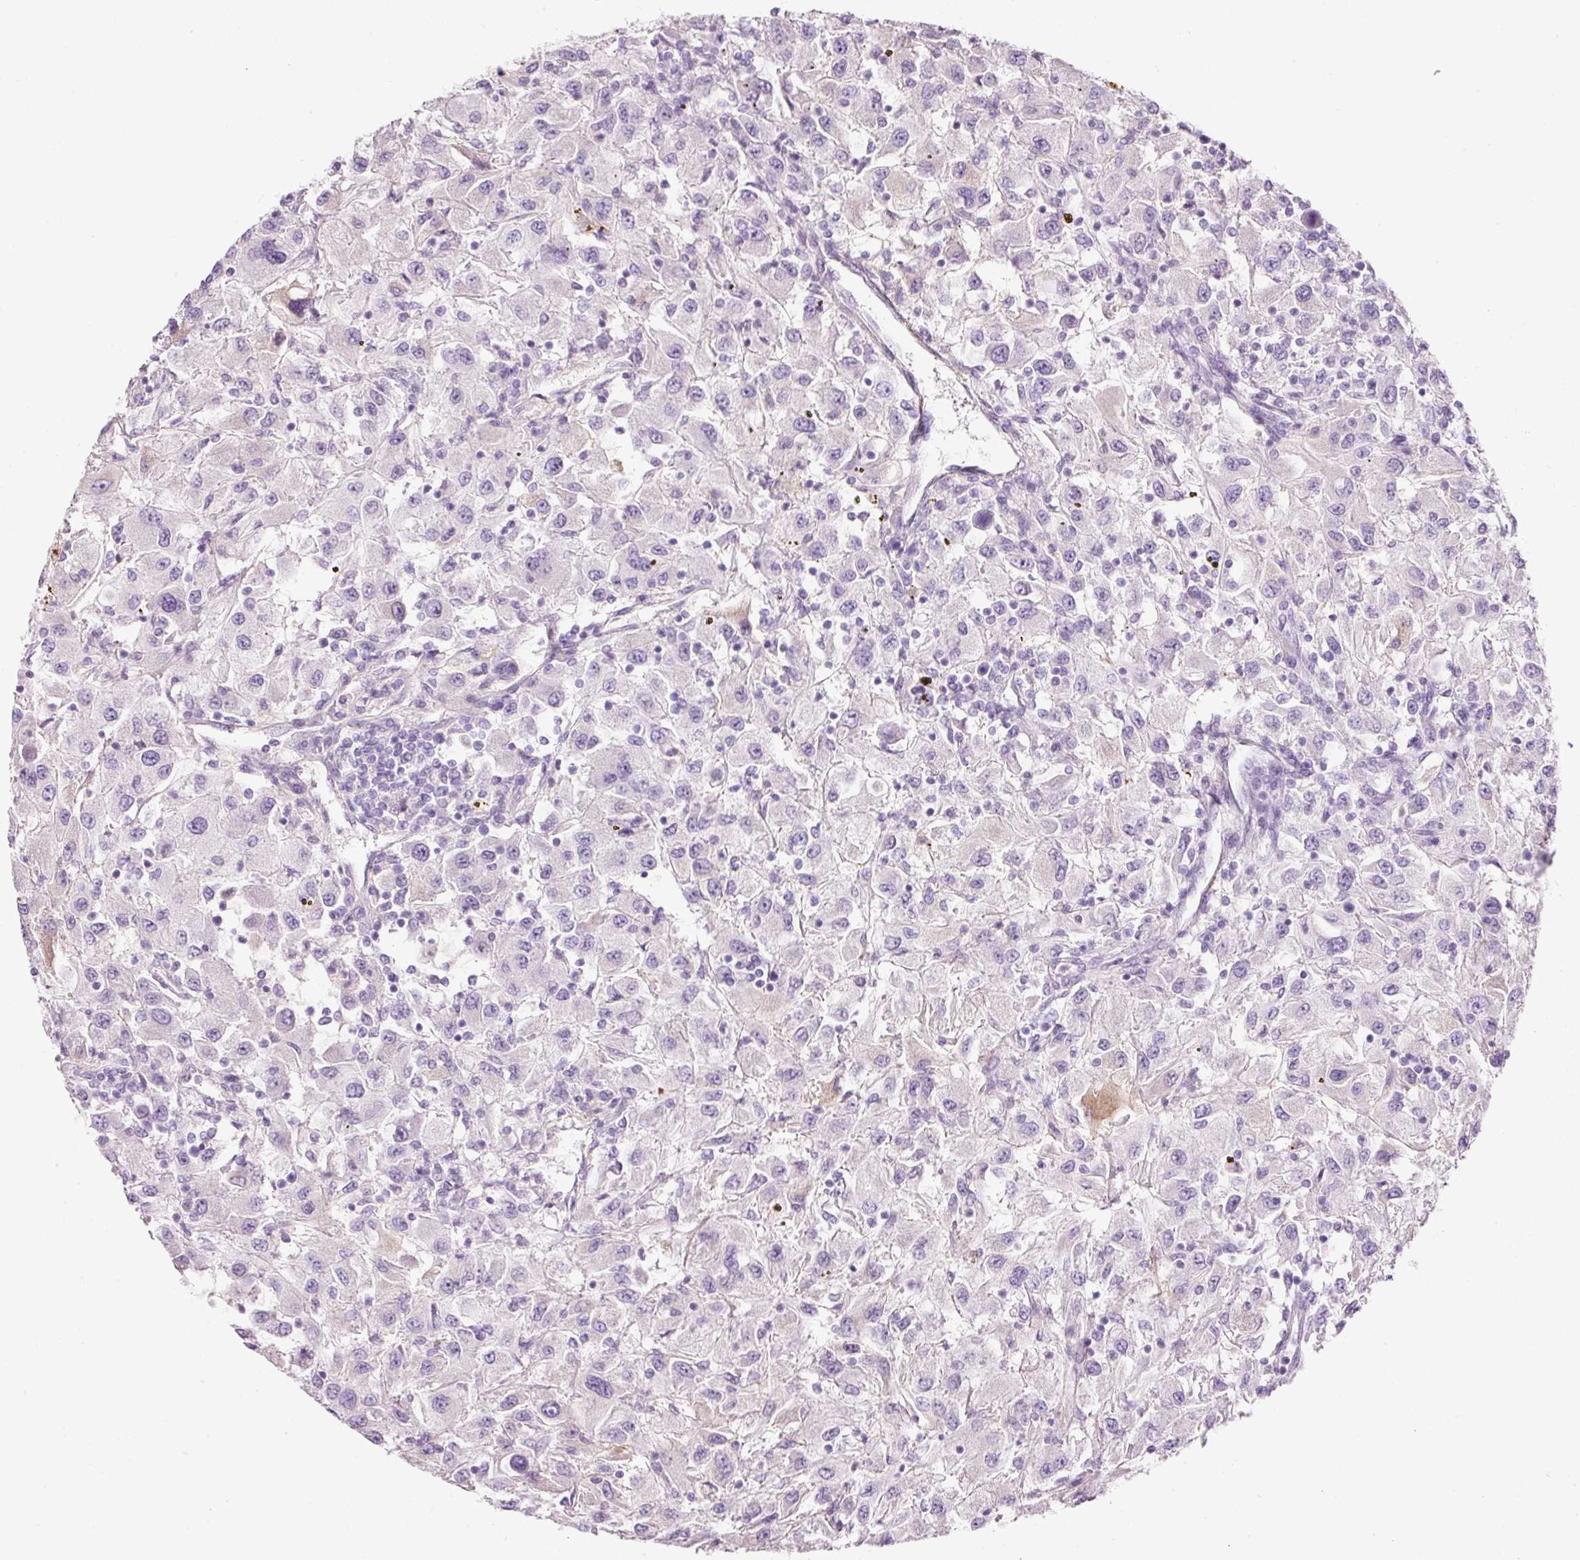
{"staining": {"intensity": "negative", "quantity": "none", "location": "none"}, "tissue": "renal cancer", "cell_type": "Tumor cells", "image_type": "cancer", "snomed": [{"axis": "morphology", "description": "Adenocarcinoma, NOS"}, {"axis": "topography", "description": "Kidney"}], "caption": "The immunohistochemistry (IHC) photomicrograph has no significant staining in tumor cells of renal cancer tissue.", "gene": "MFAP4", "patient": {"sex": "female", "age": 67}}